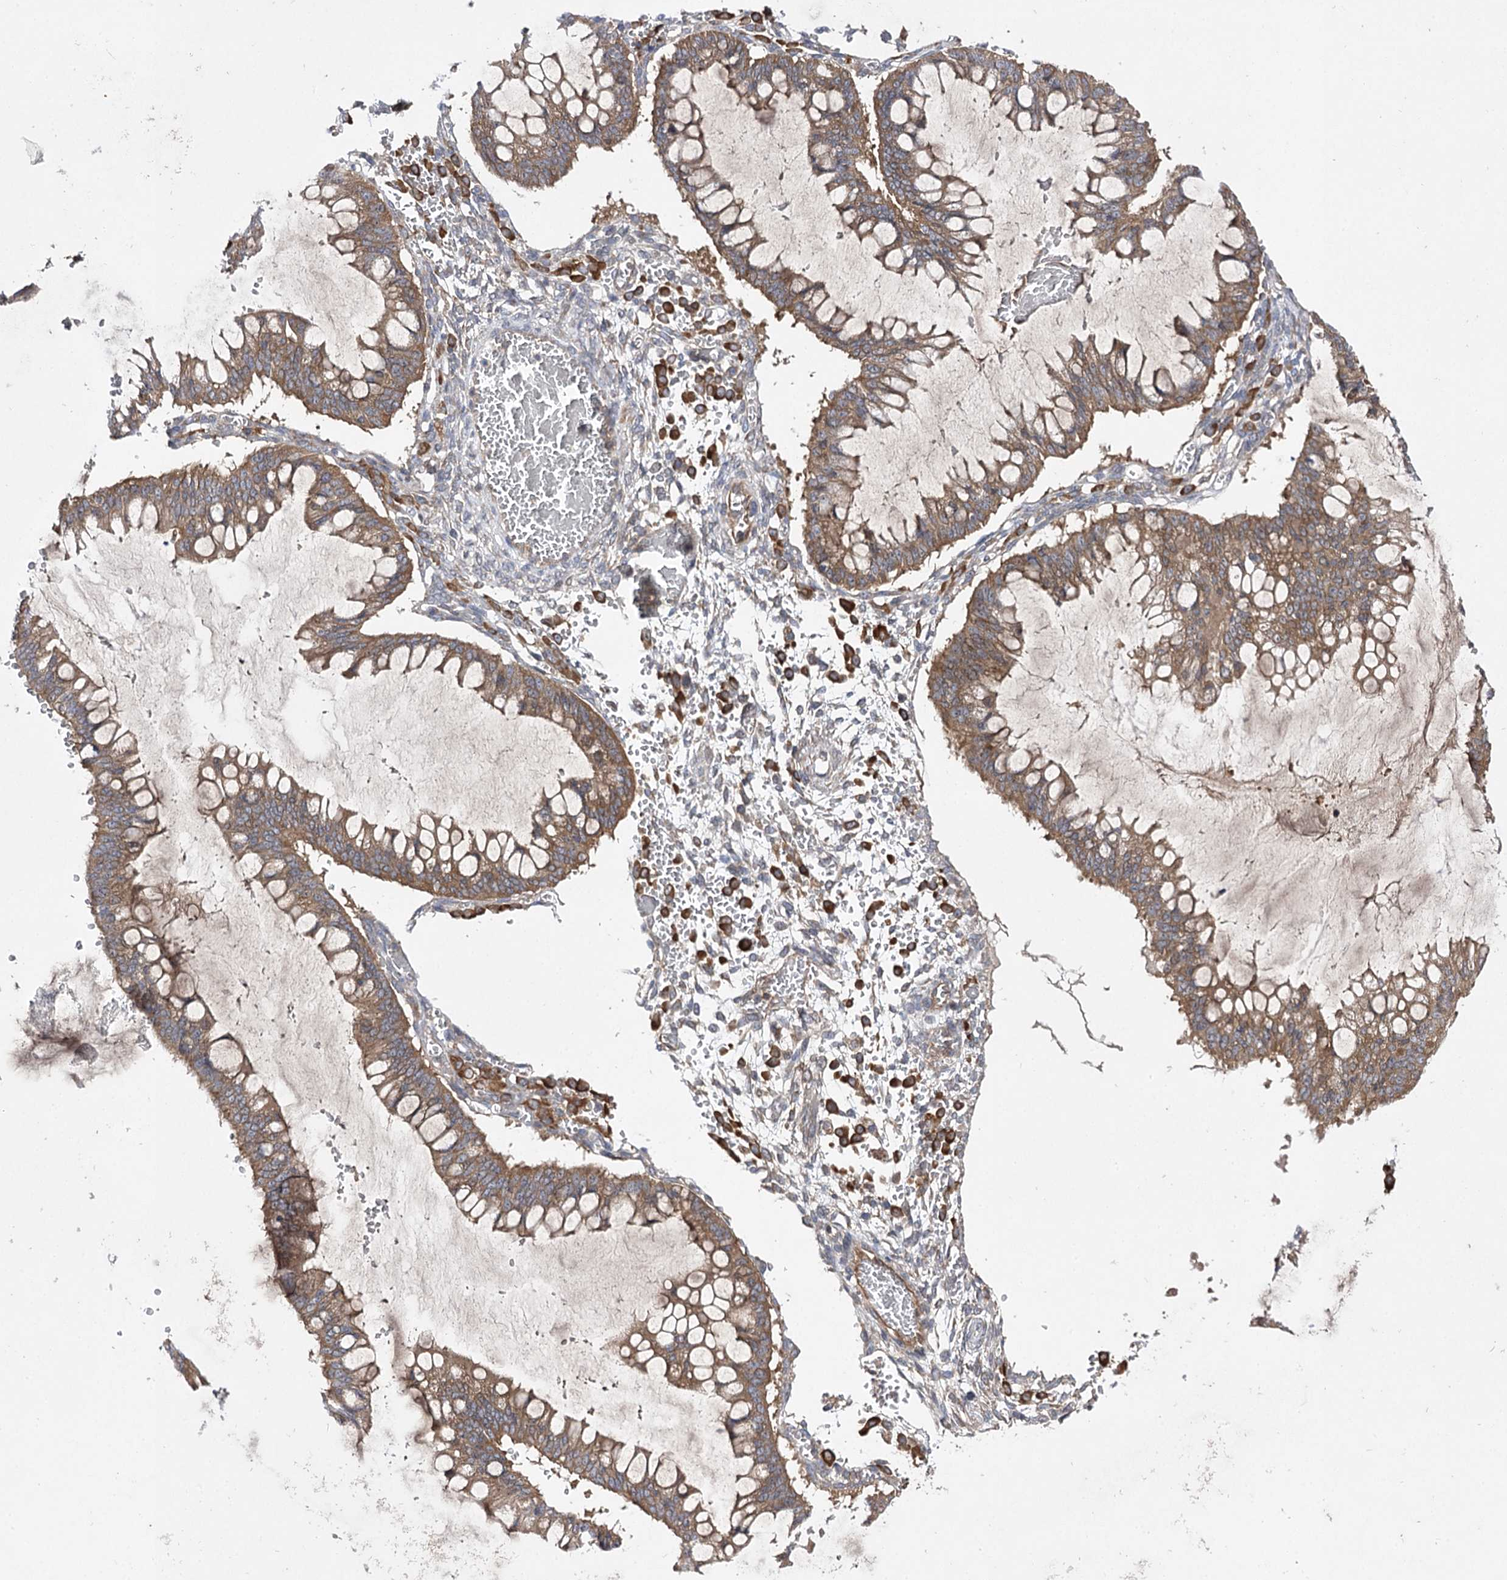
{"staining": {"intensity": "moderate", "quantity": ">75%", "location": "cytoplasmic/membranous"}, "tissue": "ovarian cancer", "cell_type": "Tumor cells", "image_type": "cancer", "snomed": [{"axis": "morphology", "description": "Cystadenocarcinoma, mucinous, NOS"}, {"axis": "topography", "description": "Ovary"}], "caption": "Brown immunohistochemical staining in ovarian cancer shows moderate cytoplasmic/membranous expression in approximately >75% of tumor cells.", "gene": "BCR", "patient": {"sex": "female", "age": 73}}